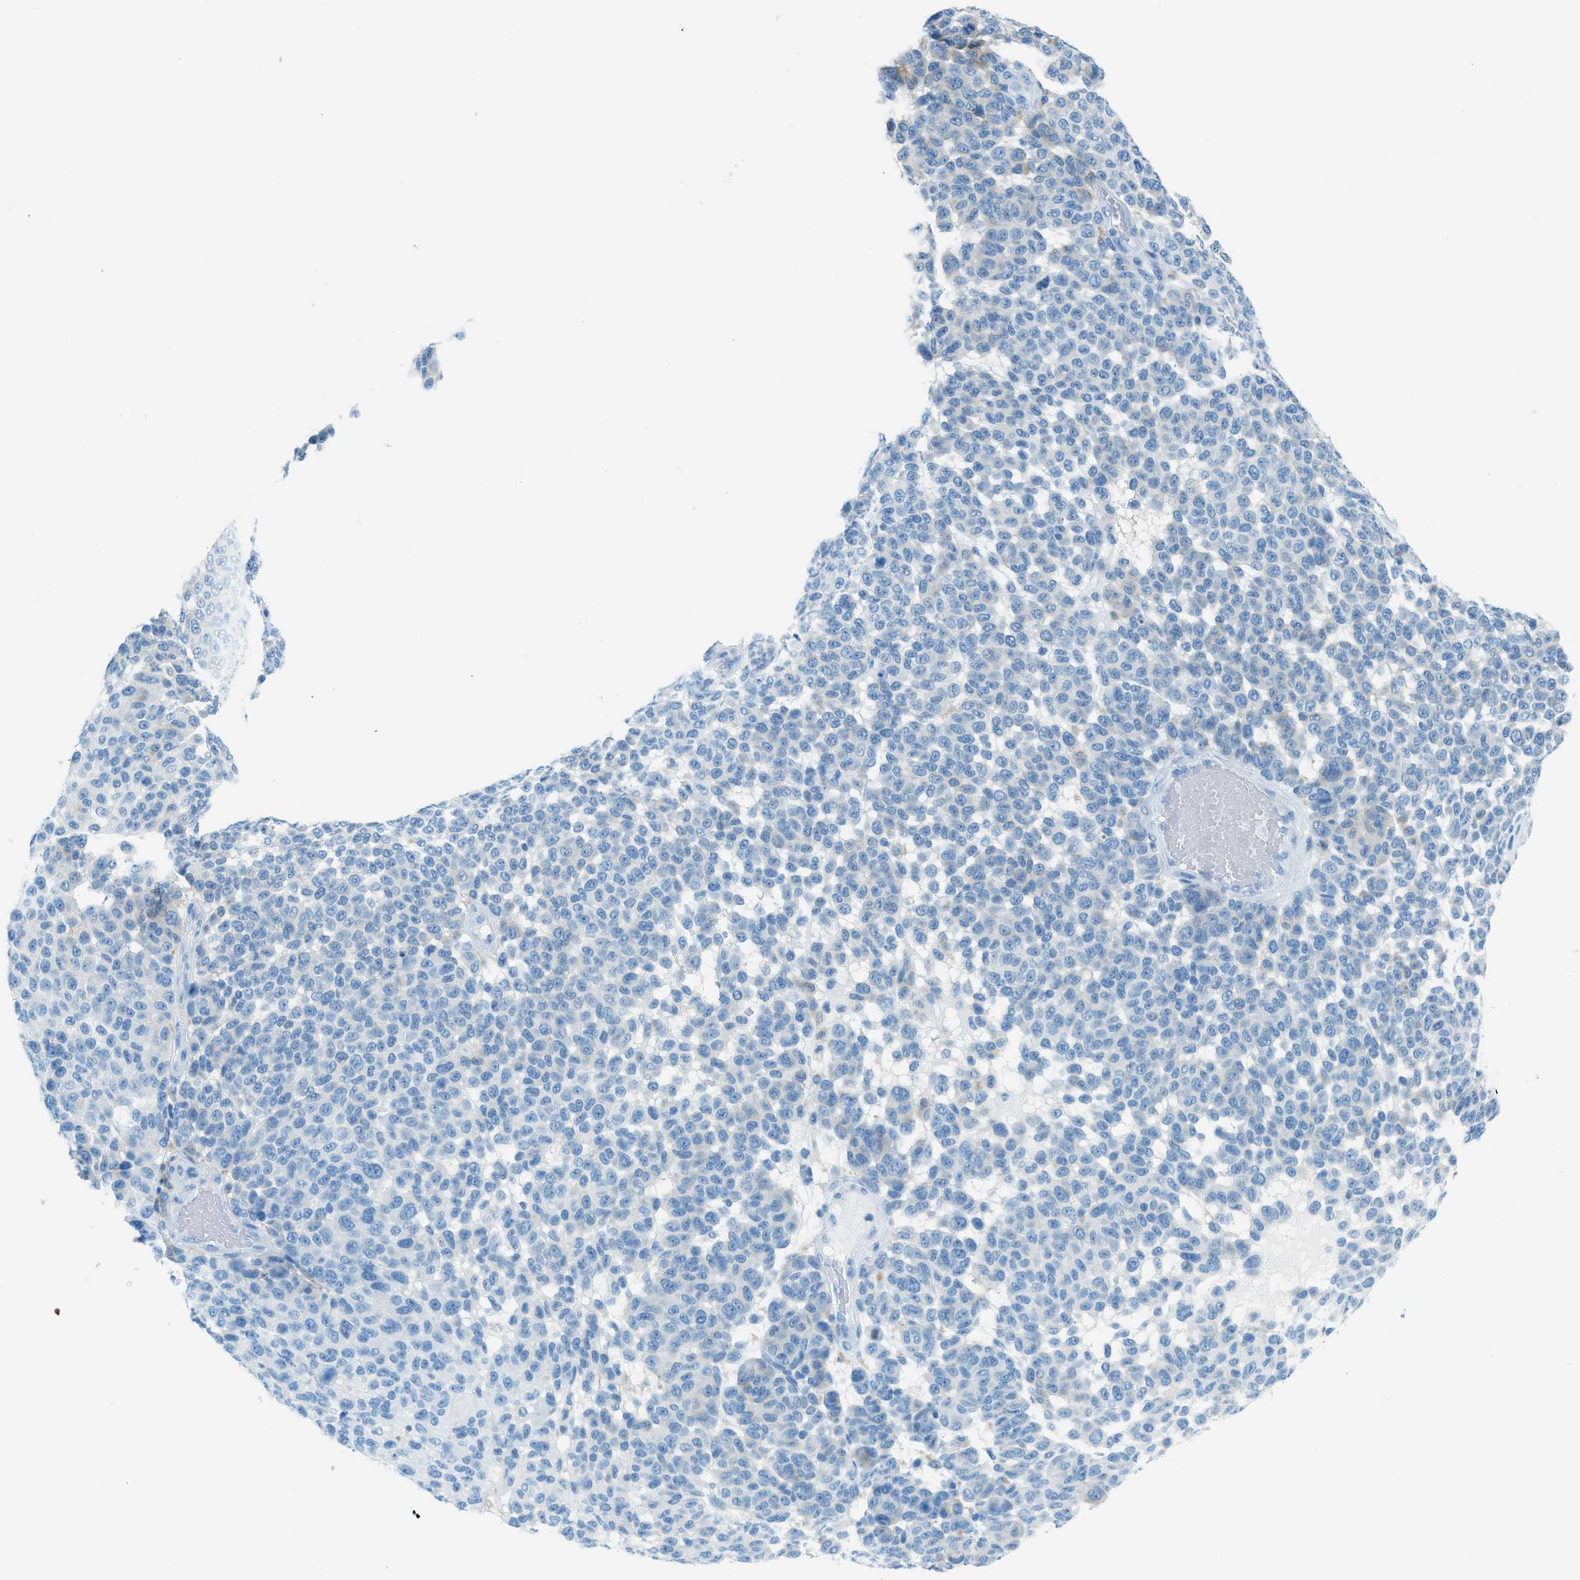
{"staining": {"intensity": "negative", "quantity": "none", "location": "none"}, "tissue": "melanoma", "cell_type": "Tumor cells", "image_type": "cancer", "snomed": [{"axis": "morphology", "description": "Malignant melanoma, NOS"}, {"axis": "topography", "description": "Skin"}], "caption": "DAB (3,3'-diaminobenzidine) immunohistochemical staining of melanoma demonstrates no significant positivity in tumor cells.", "gene": "C21orf62", "patient": {"sex": "male", "age": 59}}